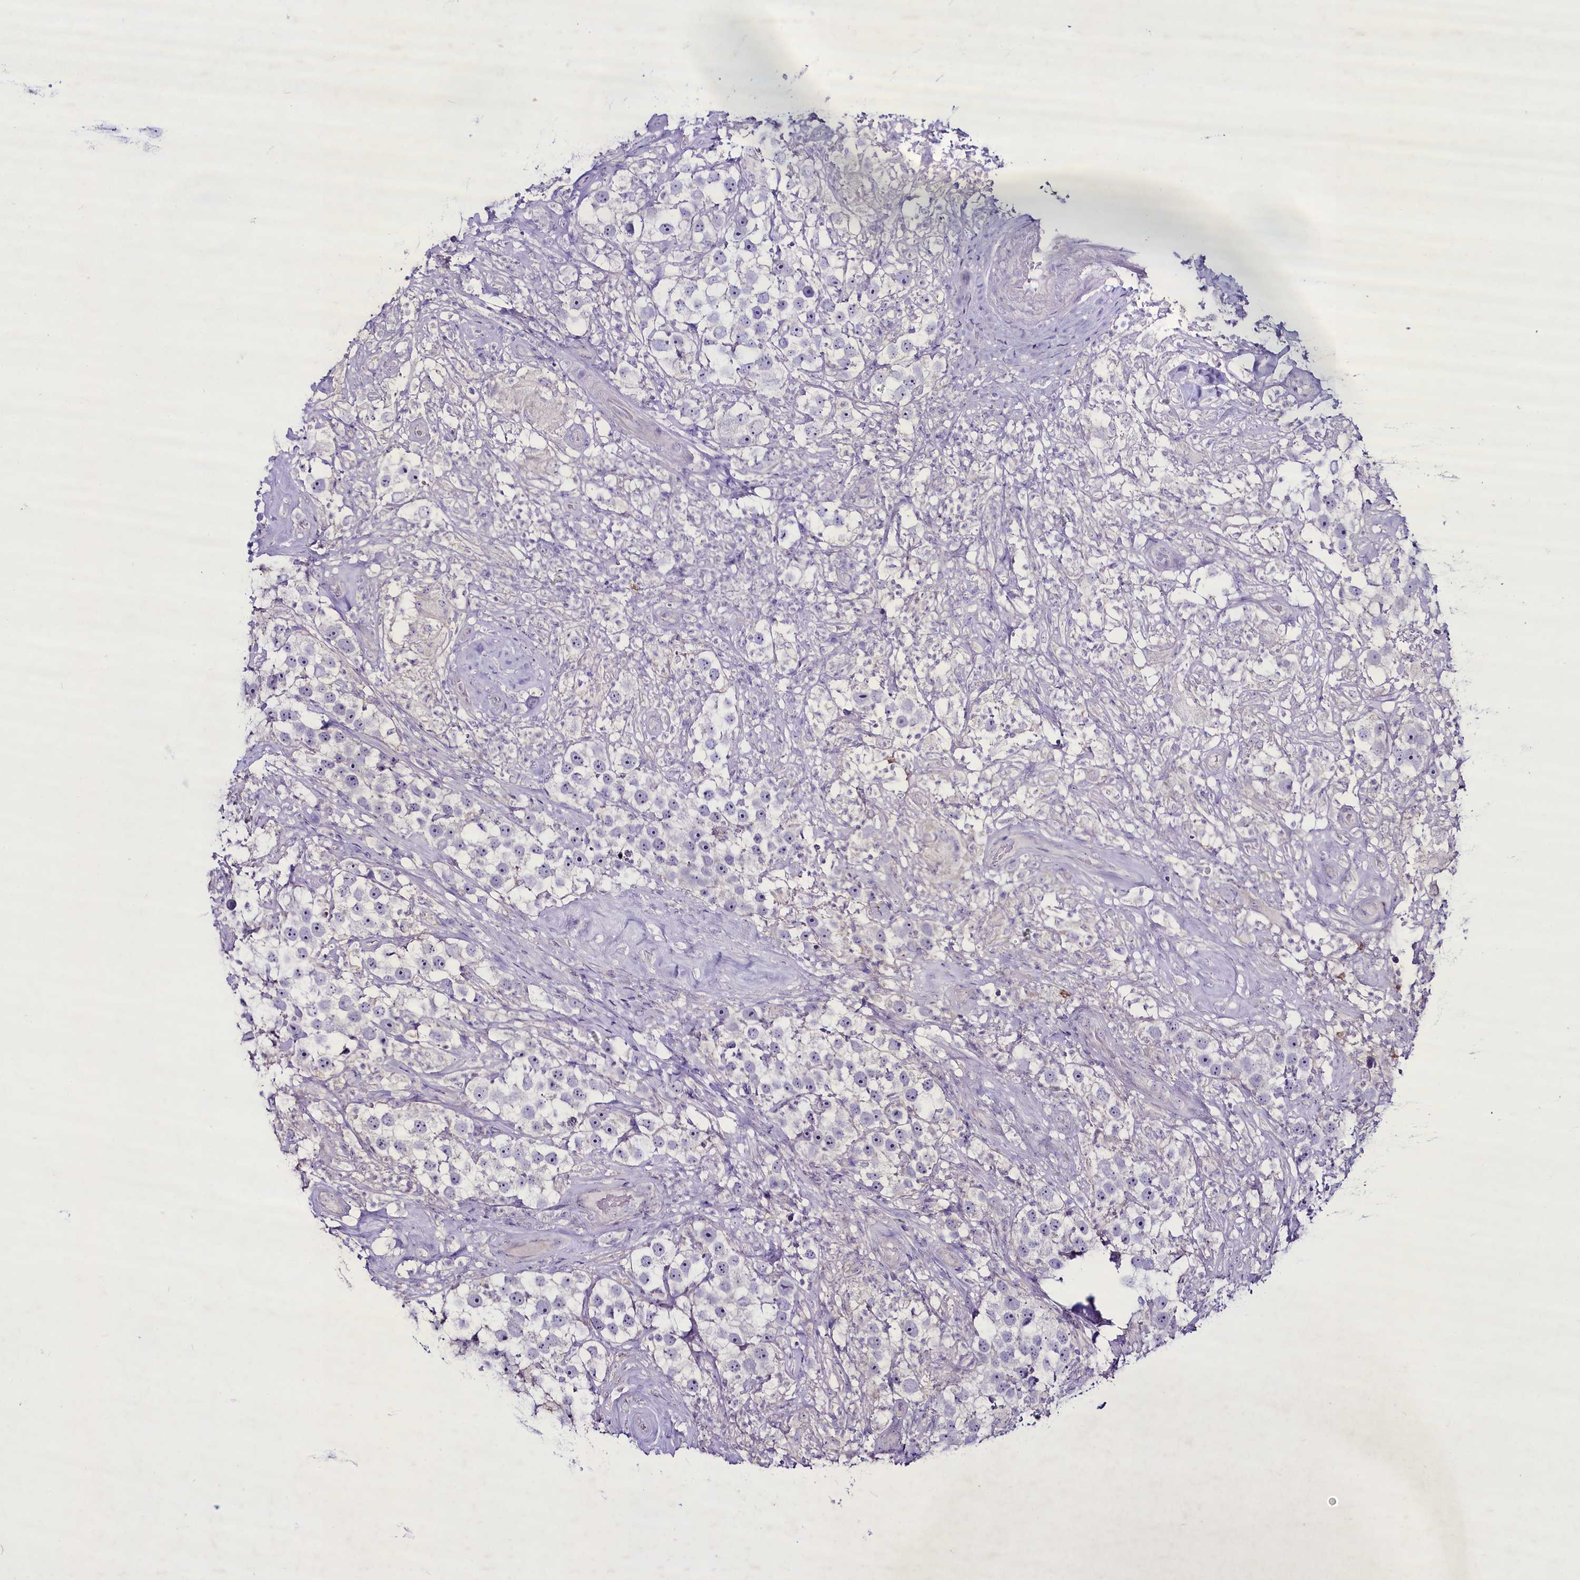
{"staining": {"intensity": "negative", "quantity": "none", "location": "none"}, "tissue": "testis cancer", "cell_type": "Tumor cells", "image_type": "cancer", "snomed": [{"axis": "morphology", "description": "Seminoma, NOS"}, {"axis": "topography", "description": "Testis"}], "caption": "An IHC micrograph of seminoma (testis) is shown. There is no staining in tumor cells of seminoma (testis).", "gene": "FAM209B", "patient": {"sex": "male", "age": 49}}